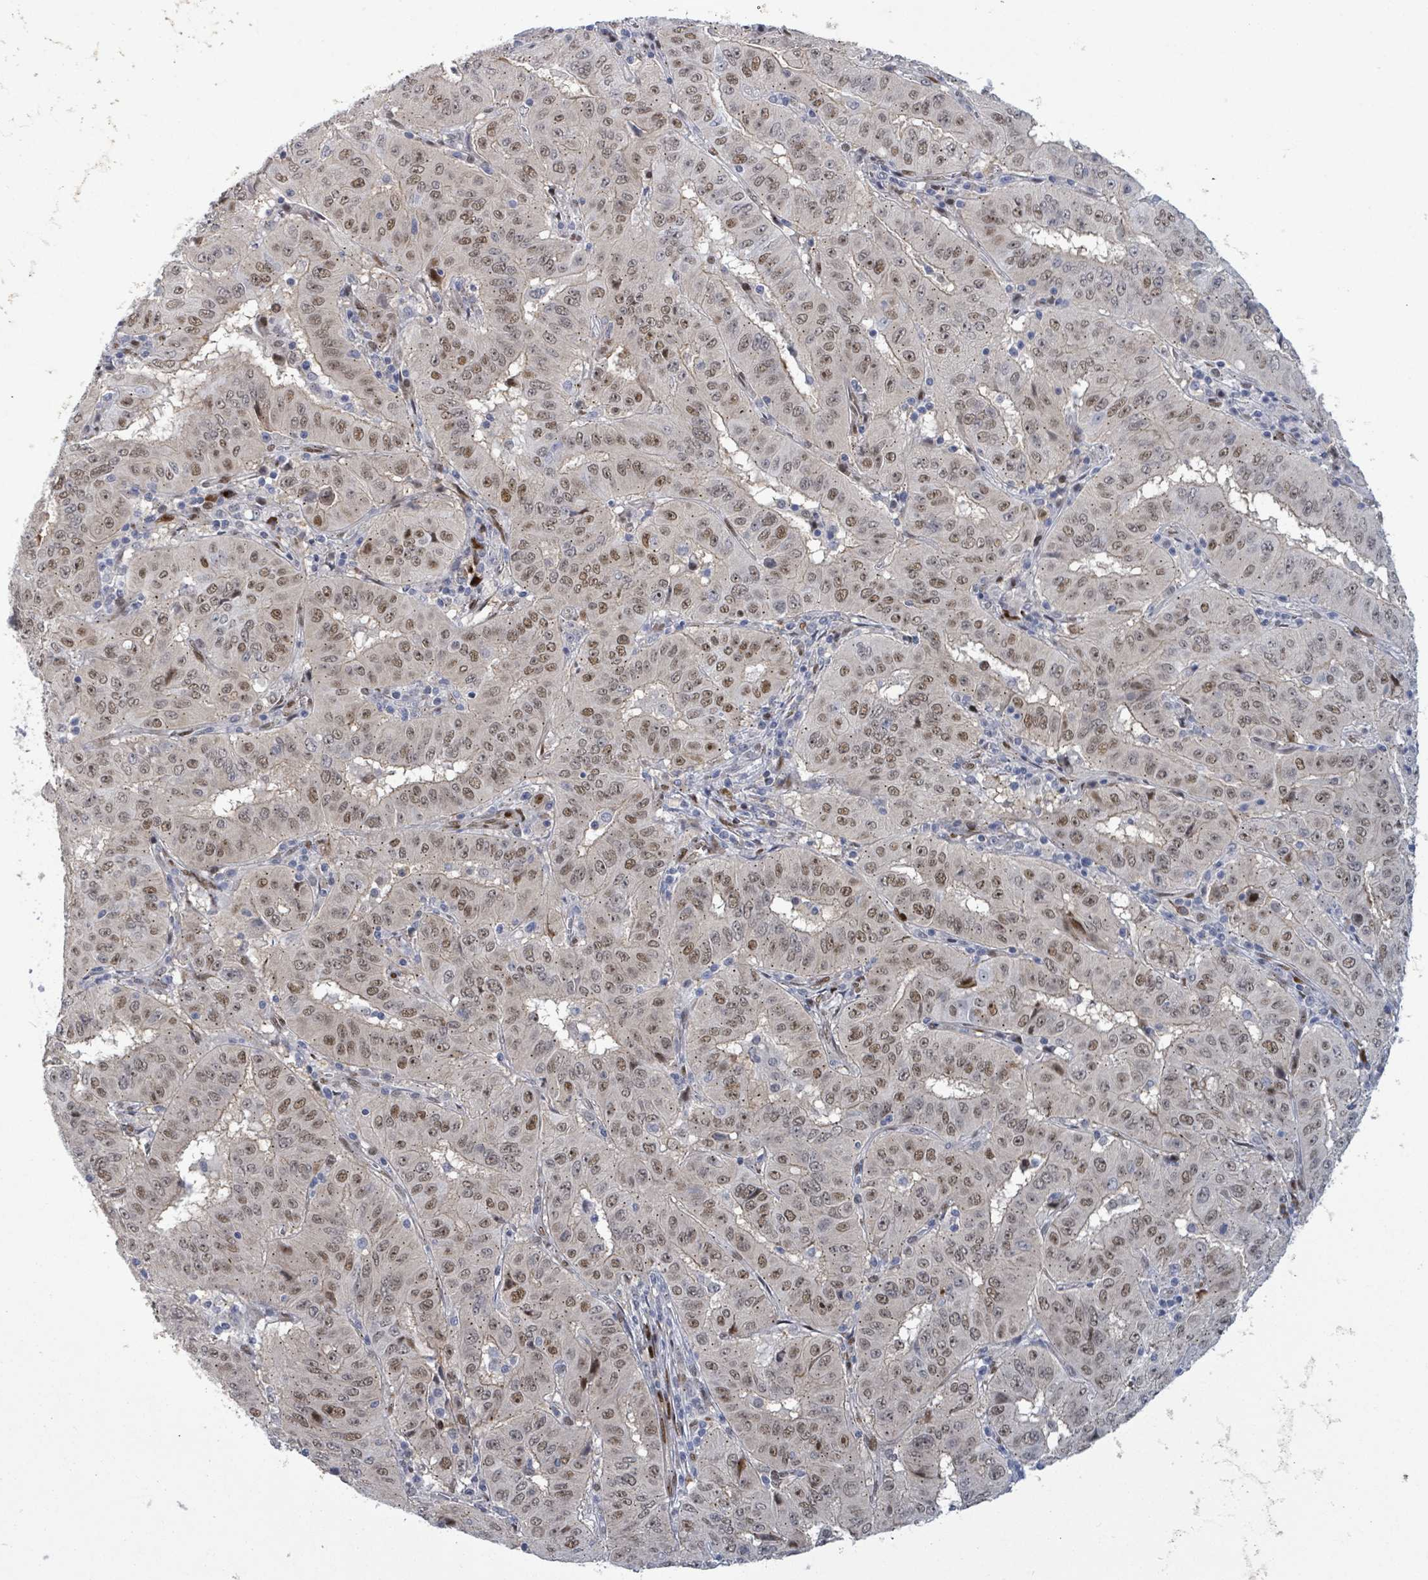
{"staining": {"intensity": "moderate", "quantity": ">75%", "location": "nuclear"}, "tissue": "pancreatic cancer", "cell_type": "Tumor cells", "image_type": "cancer", "snomed": [{"axis": "morphology", "description": "Adenocarcinoma, NOS"}, {"axis": "topography", "description": "Pancreas"}], "caption": "Immunohistochemistry (DAB (3,3'-diaminobenzidine)) staining of pancreatic cancer (adenocarcinoma) demonstrates moderate nuclear protein expression in approximately >75% of tumor cells. (Stains: DAB in brown, nuclei in blue, Microscopy: brightfield microscopy at high magnification).", "gene": "TUSC1", "patient": {"sex": "male", "age": 63}}